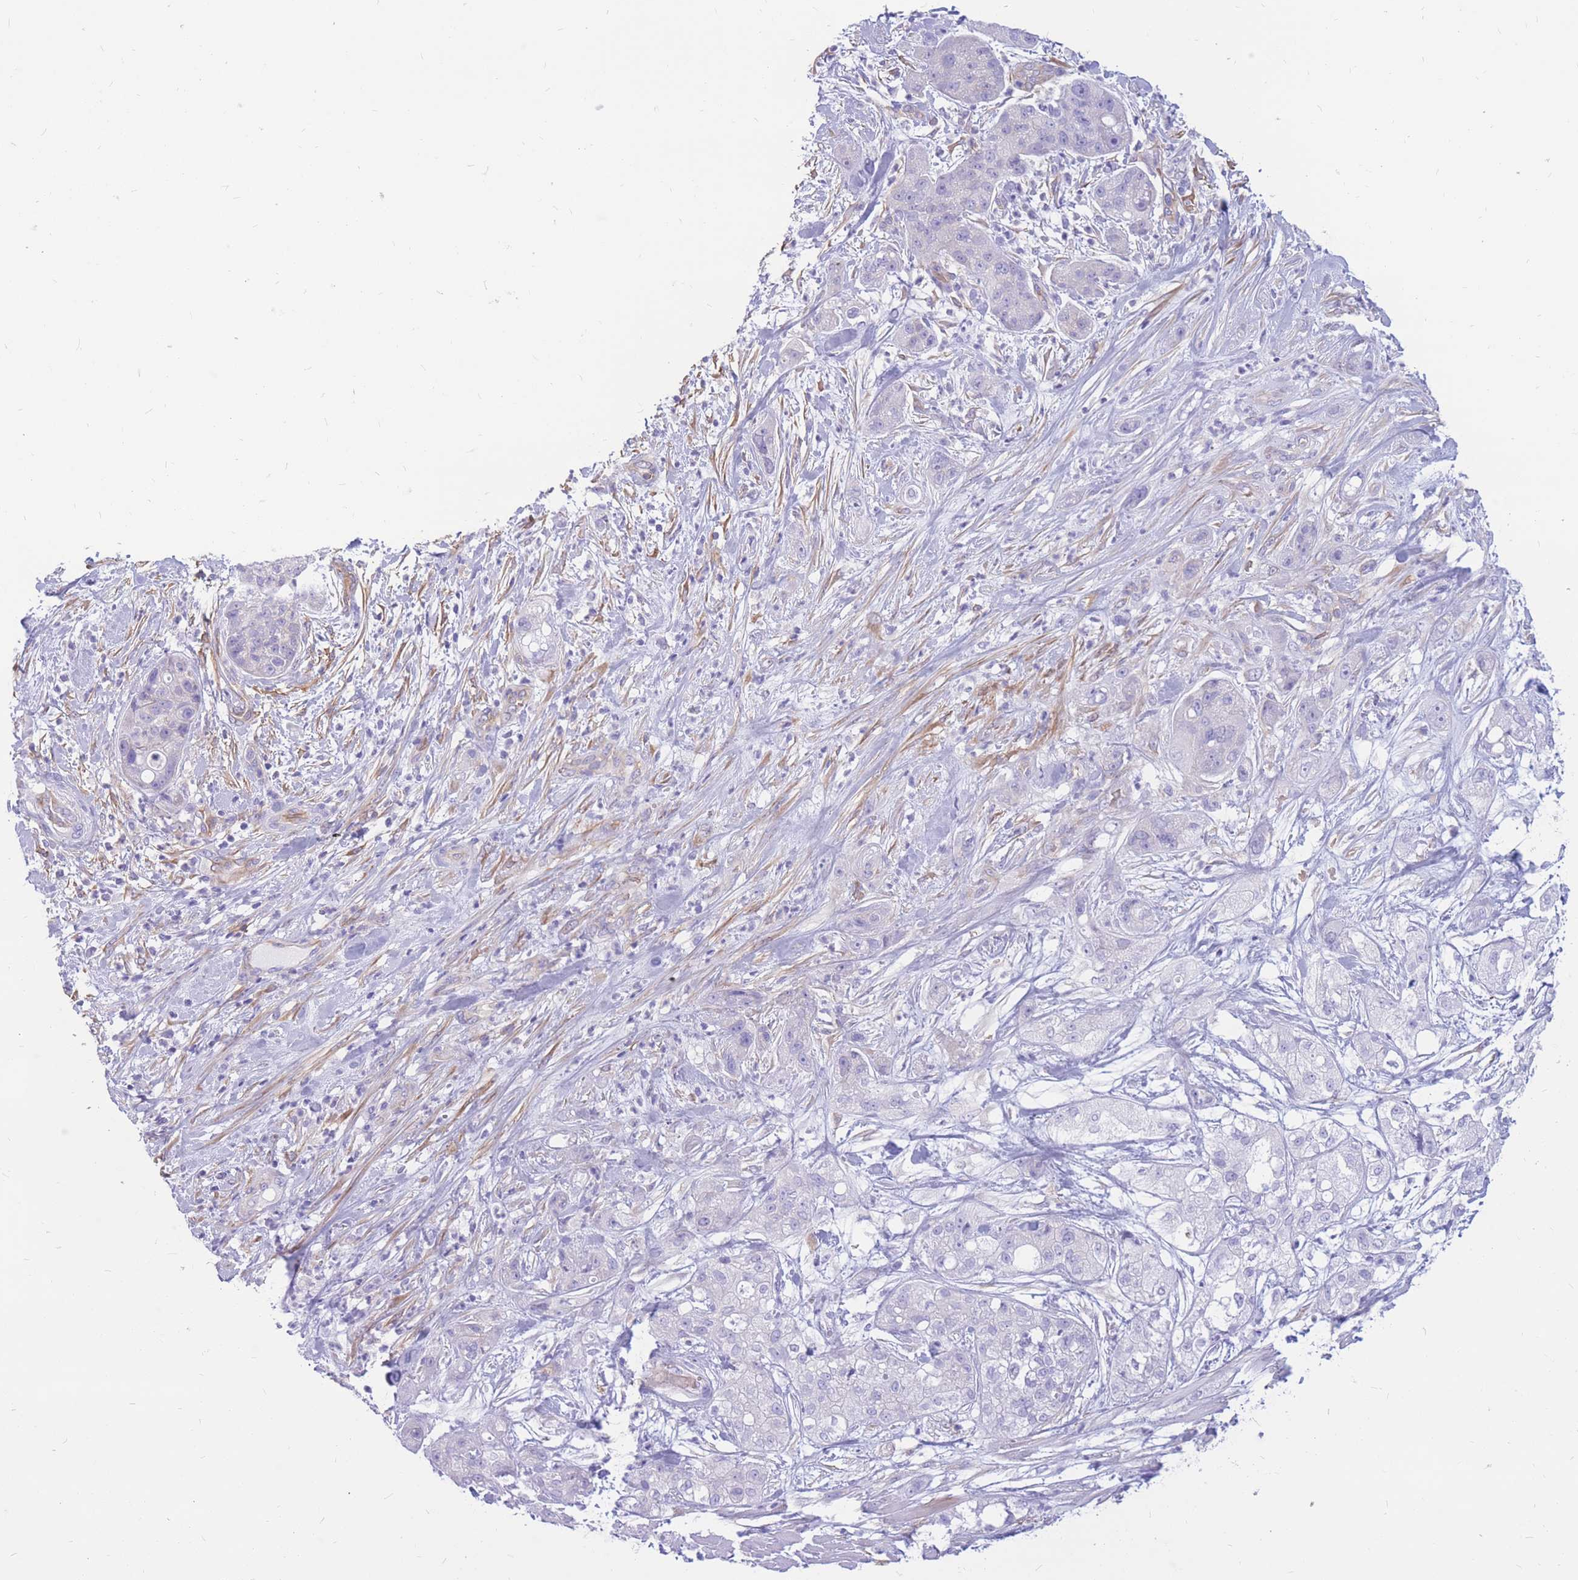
{"staining": {"intensity": "negative", "quantity": "none", "location": "none"}, "tissue": "pancreatic cancer", "cell_type": "Tumor cells", "image_type": "cancer", "snomed": [{"axis": "morphology", "description": "Adenocarcinoma, NOS"}, {"axis": "topography", "description": "Pancreas"}], "caption": "Immunohistochemistry (IHC) of human pancreatic cancer reveals no staining in tumor cells.", "gene": "ADD2", "patient": {"sex": "female", "age": 78}}